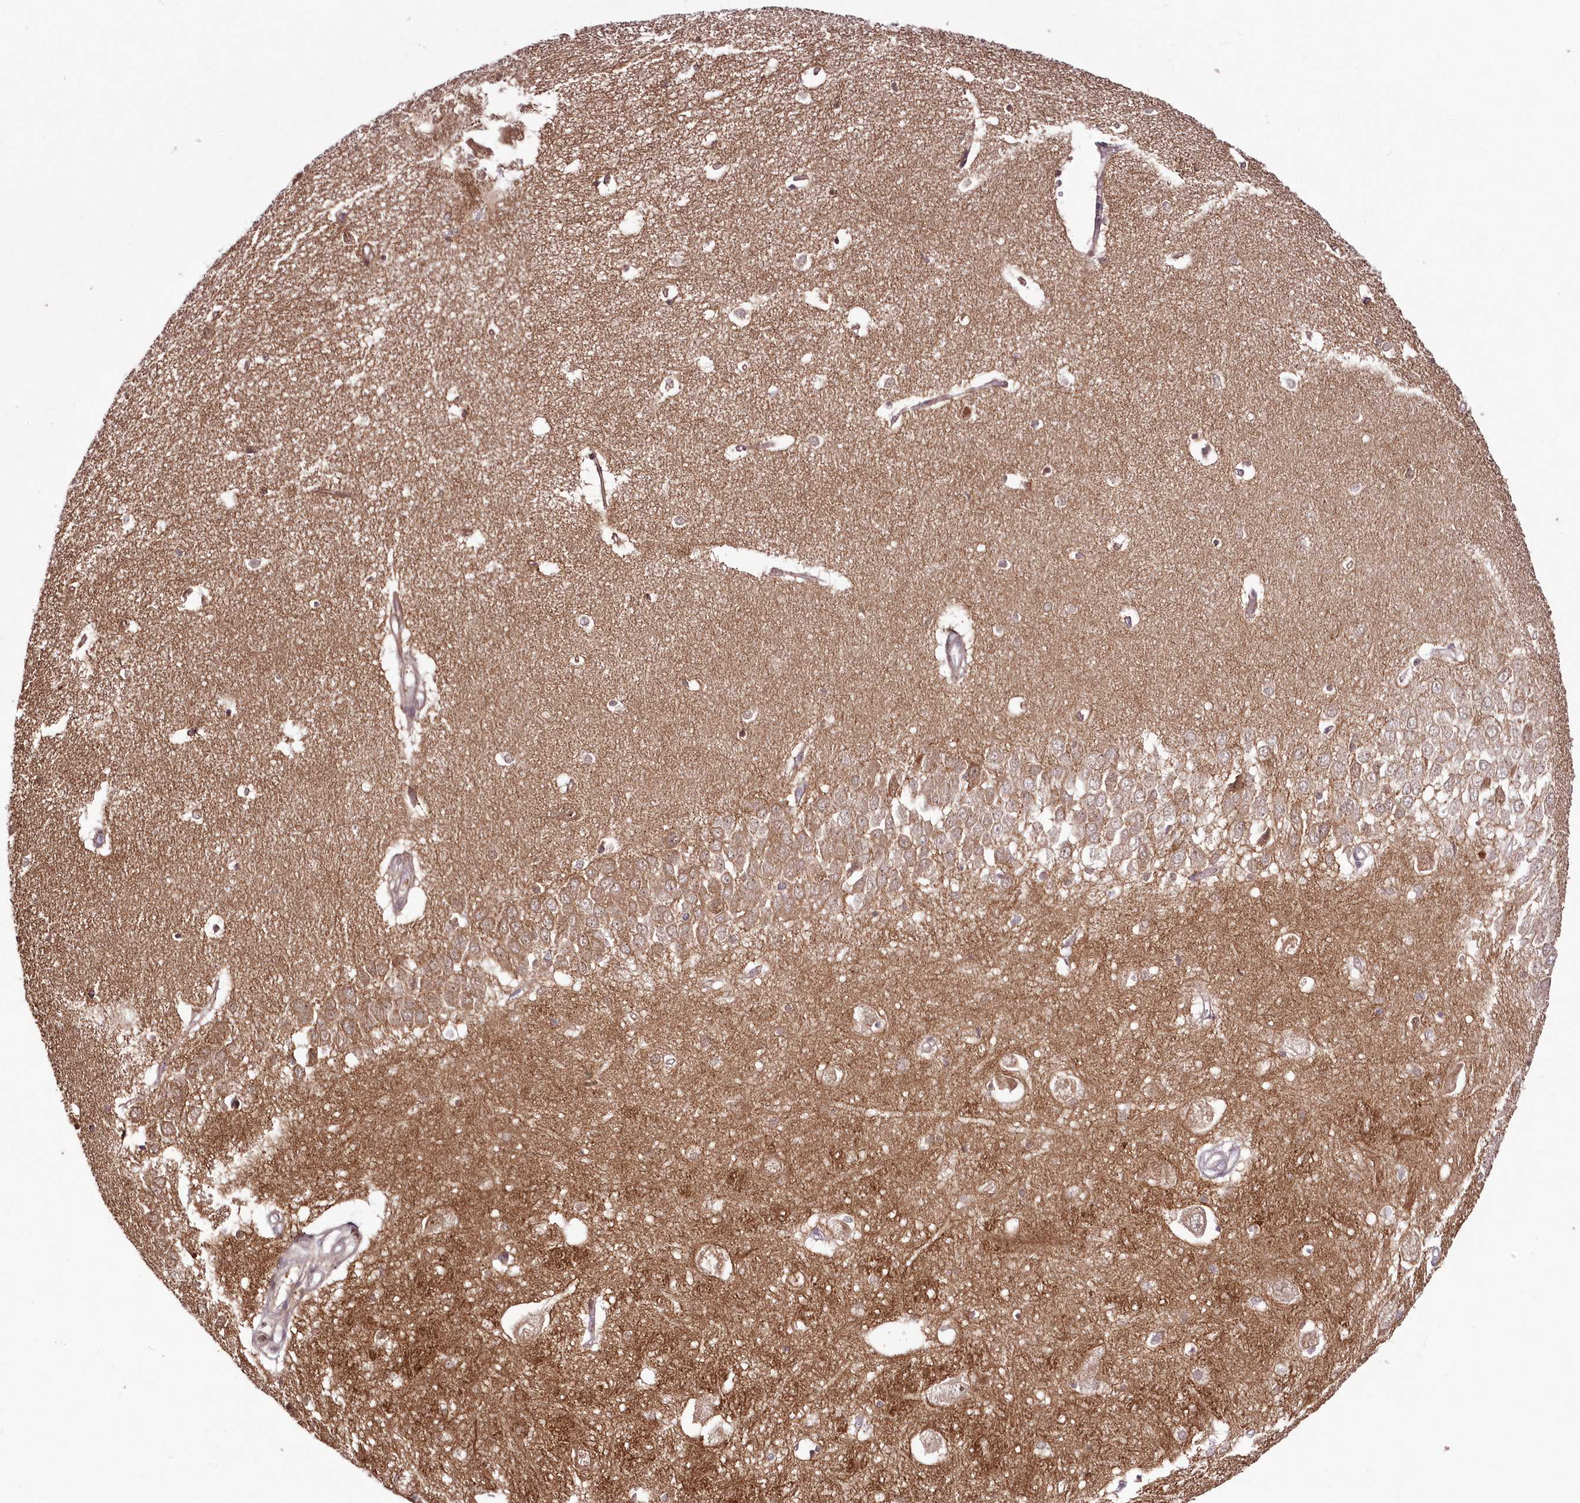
{"staining": {"intensity": "weak", "quantity": "<25%", "location": "cytoplasmic/membranous"}, "tissue": "hippocampus", "cell_type": "Glial cells", "image_type": "normal", "snomed": [{"axis": "morphology", "description": "Normal tissue, NOS"}, {"axis": "topography", "description": "Hippocampus"}], "caption": "Immunohistochemistry (IHC) of normal hippocampus demonstrates no positivity in glial cells.", "gene": "FAM241B", "patient": {"sex": "female", "age": 64}}